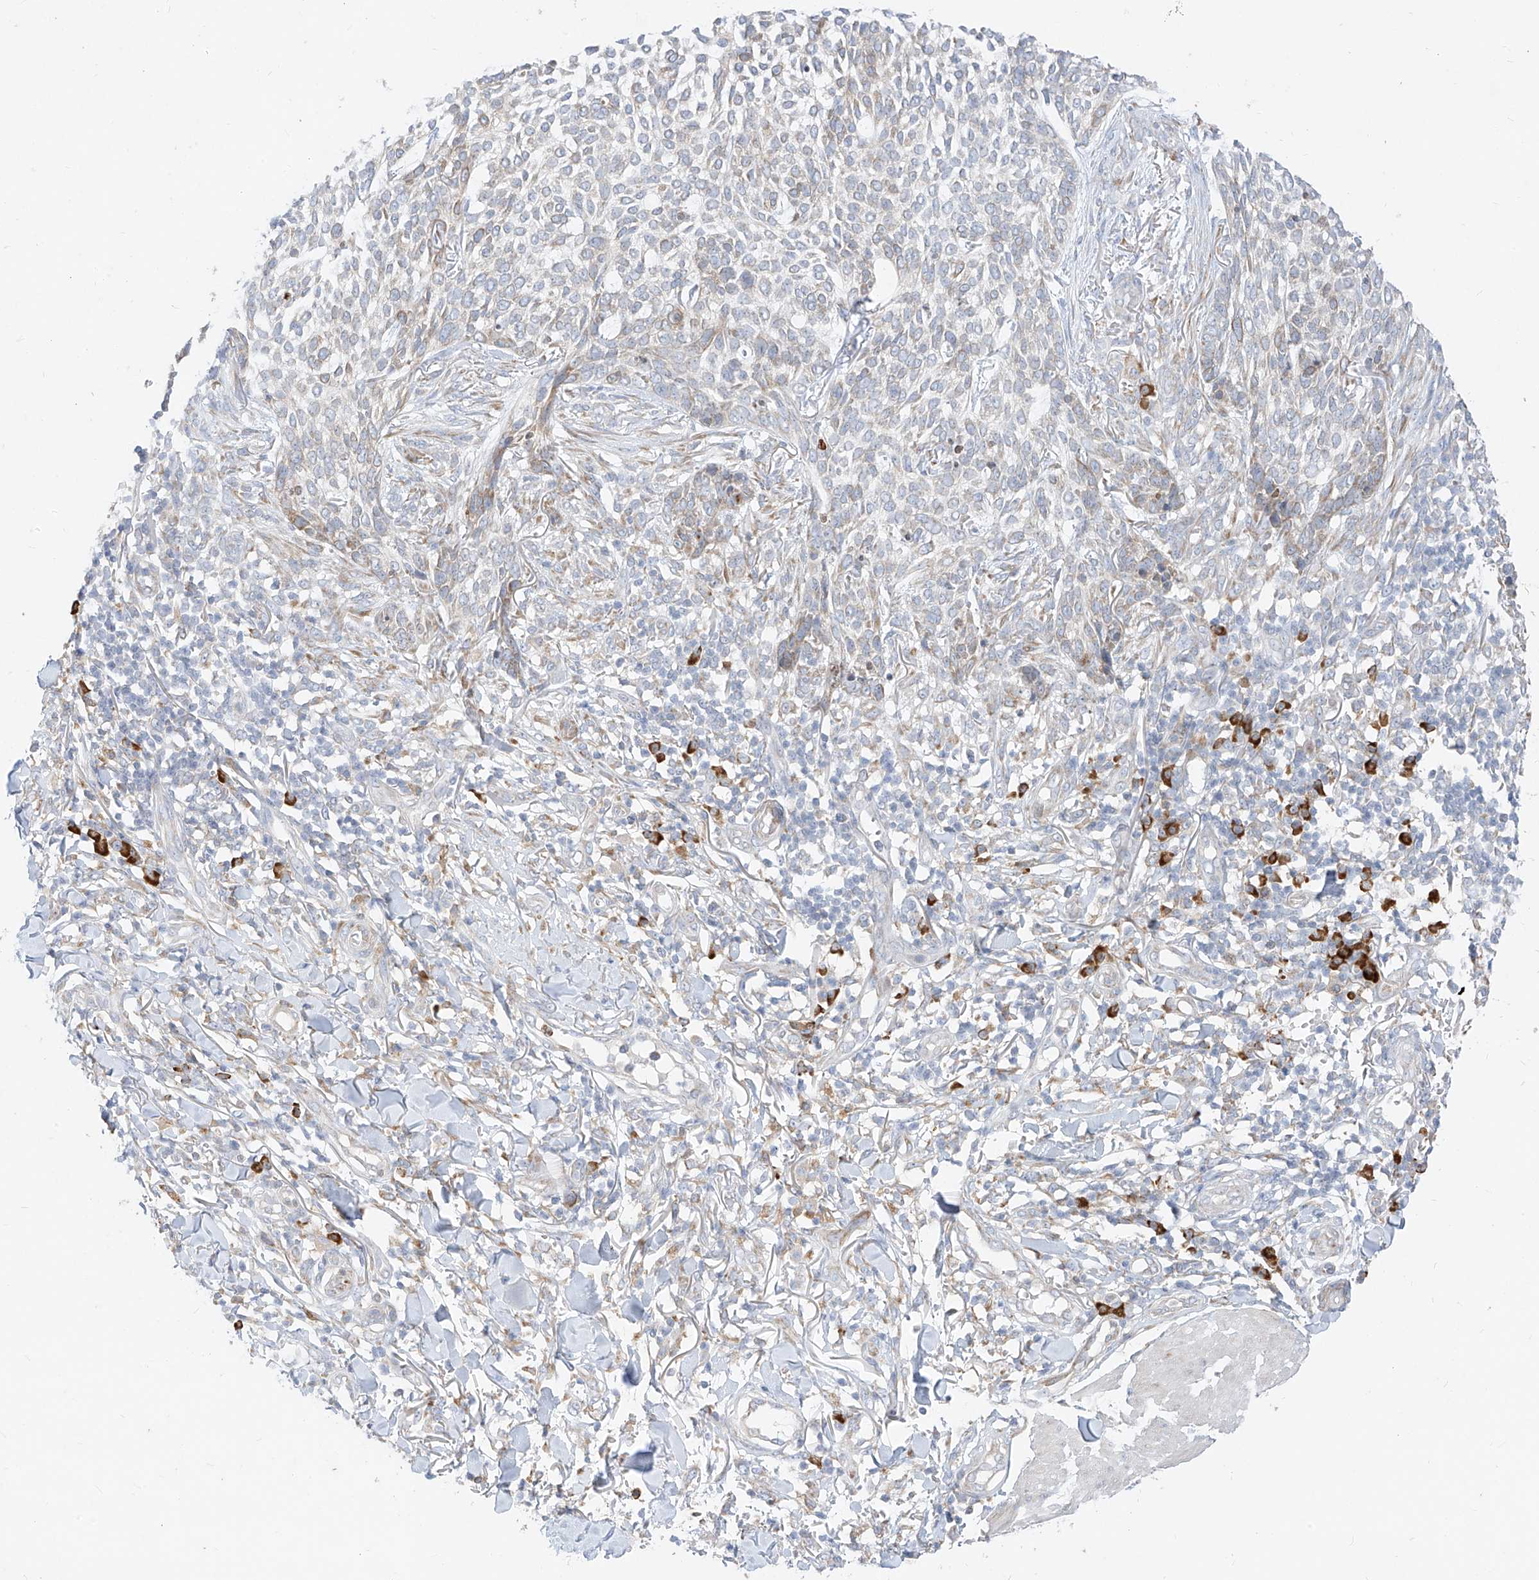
{"staining": {"intensity": "moderate", "quantity": "<25%", "location": "cytoplasmic/membranous"}, "tissue": "skin cancer", "cell_type": "Tumor cells", "image_type": "cancer", "snomed": [{"axis": "morphology", "description": "Basal cell carcinoma"}, {"axis": "topography", "description": "Skin"}], "caption": "This image exhibits immunohistochemistry (IHC) staining of skin cancer (basal cell carcinoma), with low moderate cytoplasmic/membranous staining in about <25% of tumor cells.", "gene": "STT3A", "patient": {"sex": "female", "age": 64}}